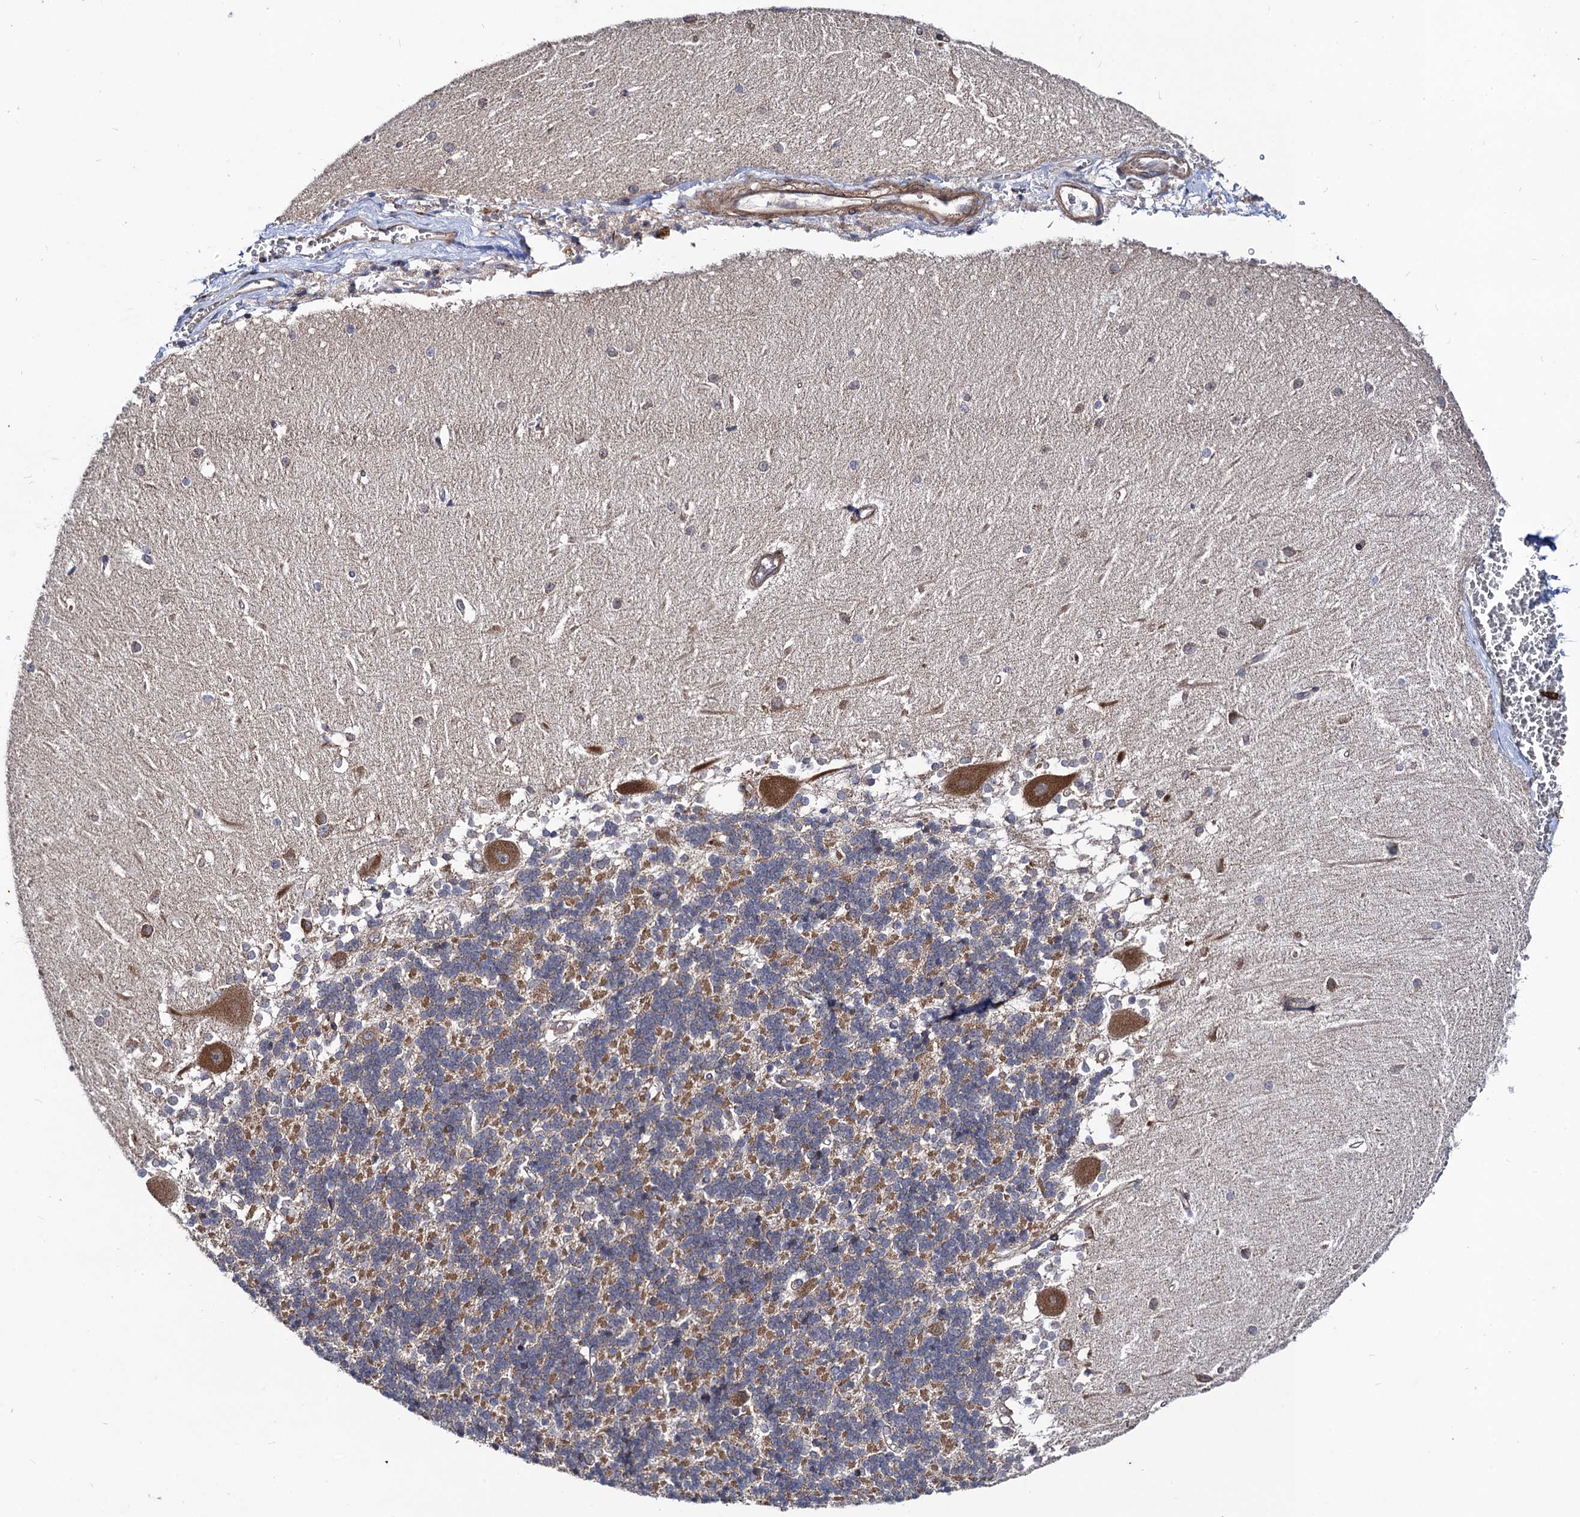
{"staining": {"intensity": "moderate", "quantity": "25%-75%", "location": "cytoplasmic/membranous"}, "tissue": "cerebellum", "cell_type": "Cells in granular layer", "image_type": "normal", "snomed": [{"axis": "morphology", "description": "Normal tissue, NOS"}, {"axis": "topography", "description": "Cerebellum"}], "caption": "Normal cerebellum displays moderate cytoplasmic/membranous staining in approximately 25%-75% of cells in granular layer The staining was performed using DAB (3,3'-diaminobenzidine) to visualize the protein expression in brown, while the nuclei were stained in blue with hematoxylin (Magnification: 20x)..", "gene": "DYDC1", "patient": {"sex": "male", "age": 37}}